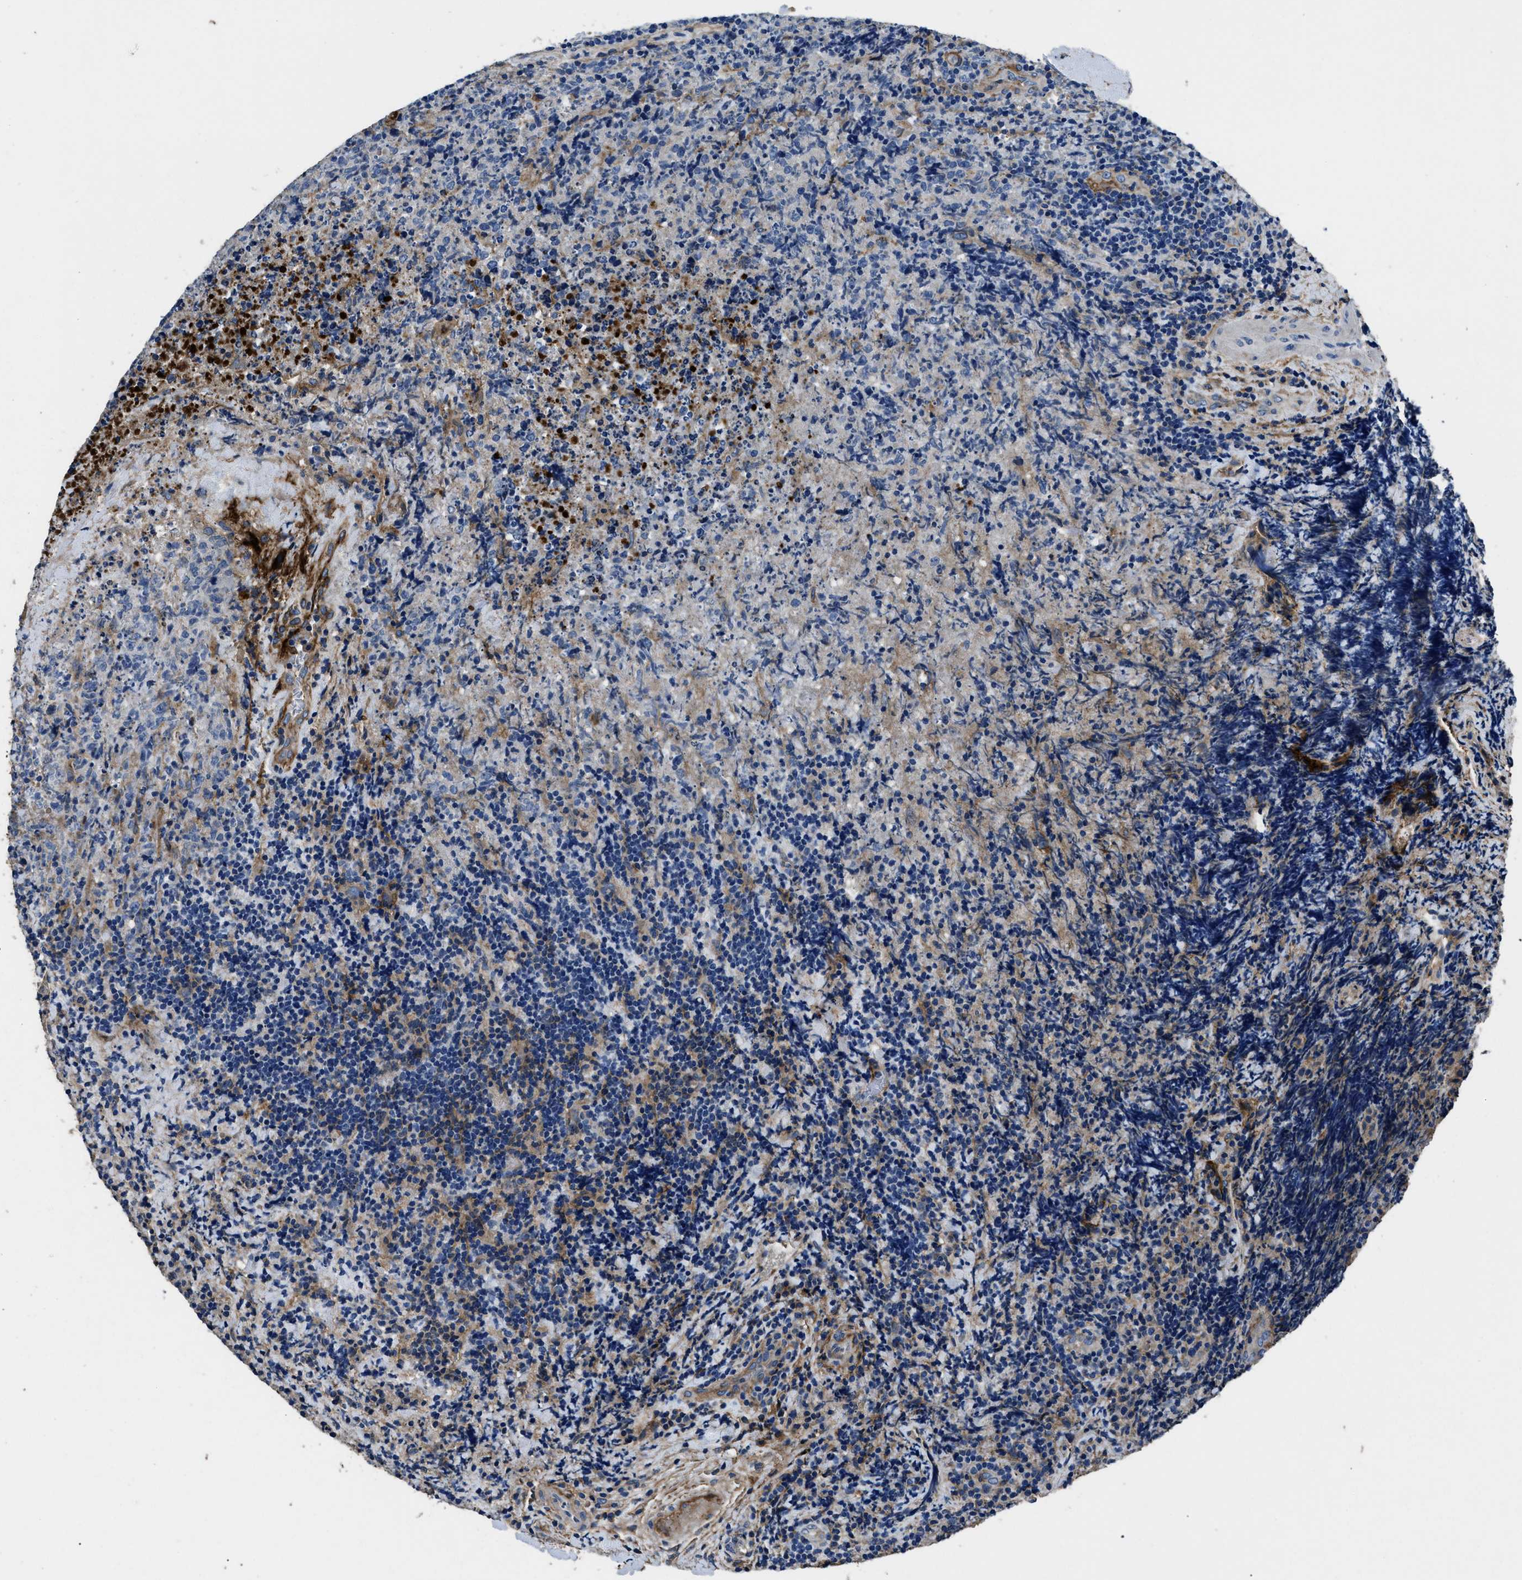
{"staining": {"intensity": "negative", "quantity": "none", "location": "none"}, "tissue": "lymphoma", "cell_type": "Tumor cells", "image_type": "cancer", "snomed": [{"axis": "morphology", "description": "Malignant lymphoma, non-Hodgkin's type, High grade"}, {"axis": "topography", "description": "Tonsil"}], "caption": "Tumor cells are negative for protein expression in human lymphoma.", "gene": "CD276", "patient": {"sex": "female", "age": 36}}